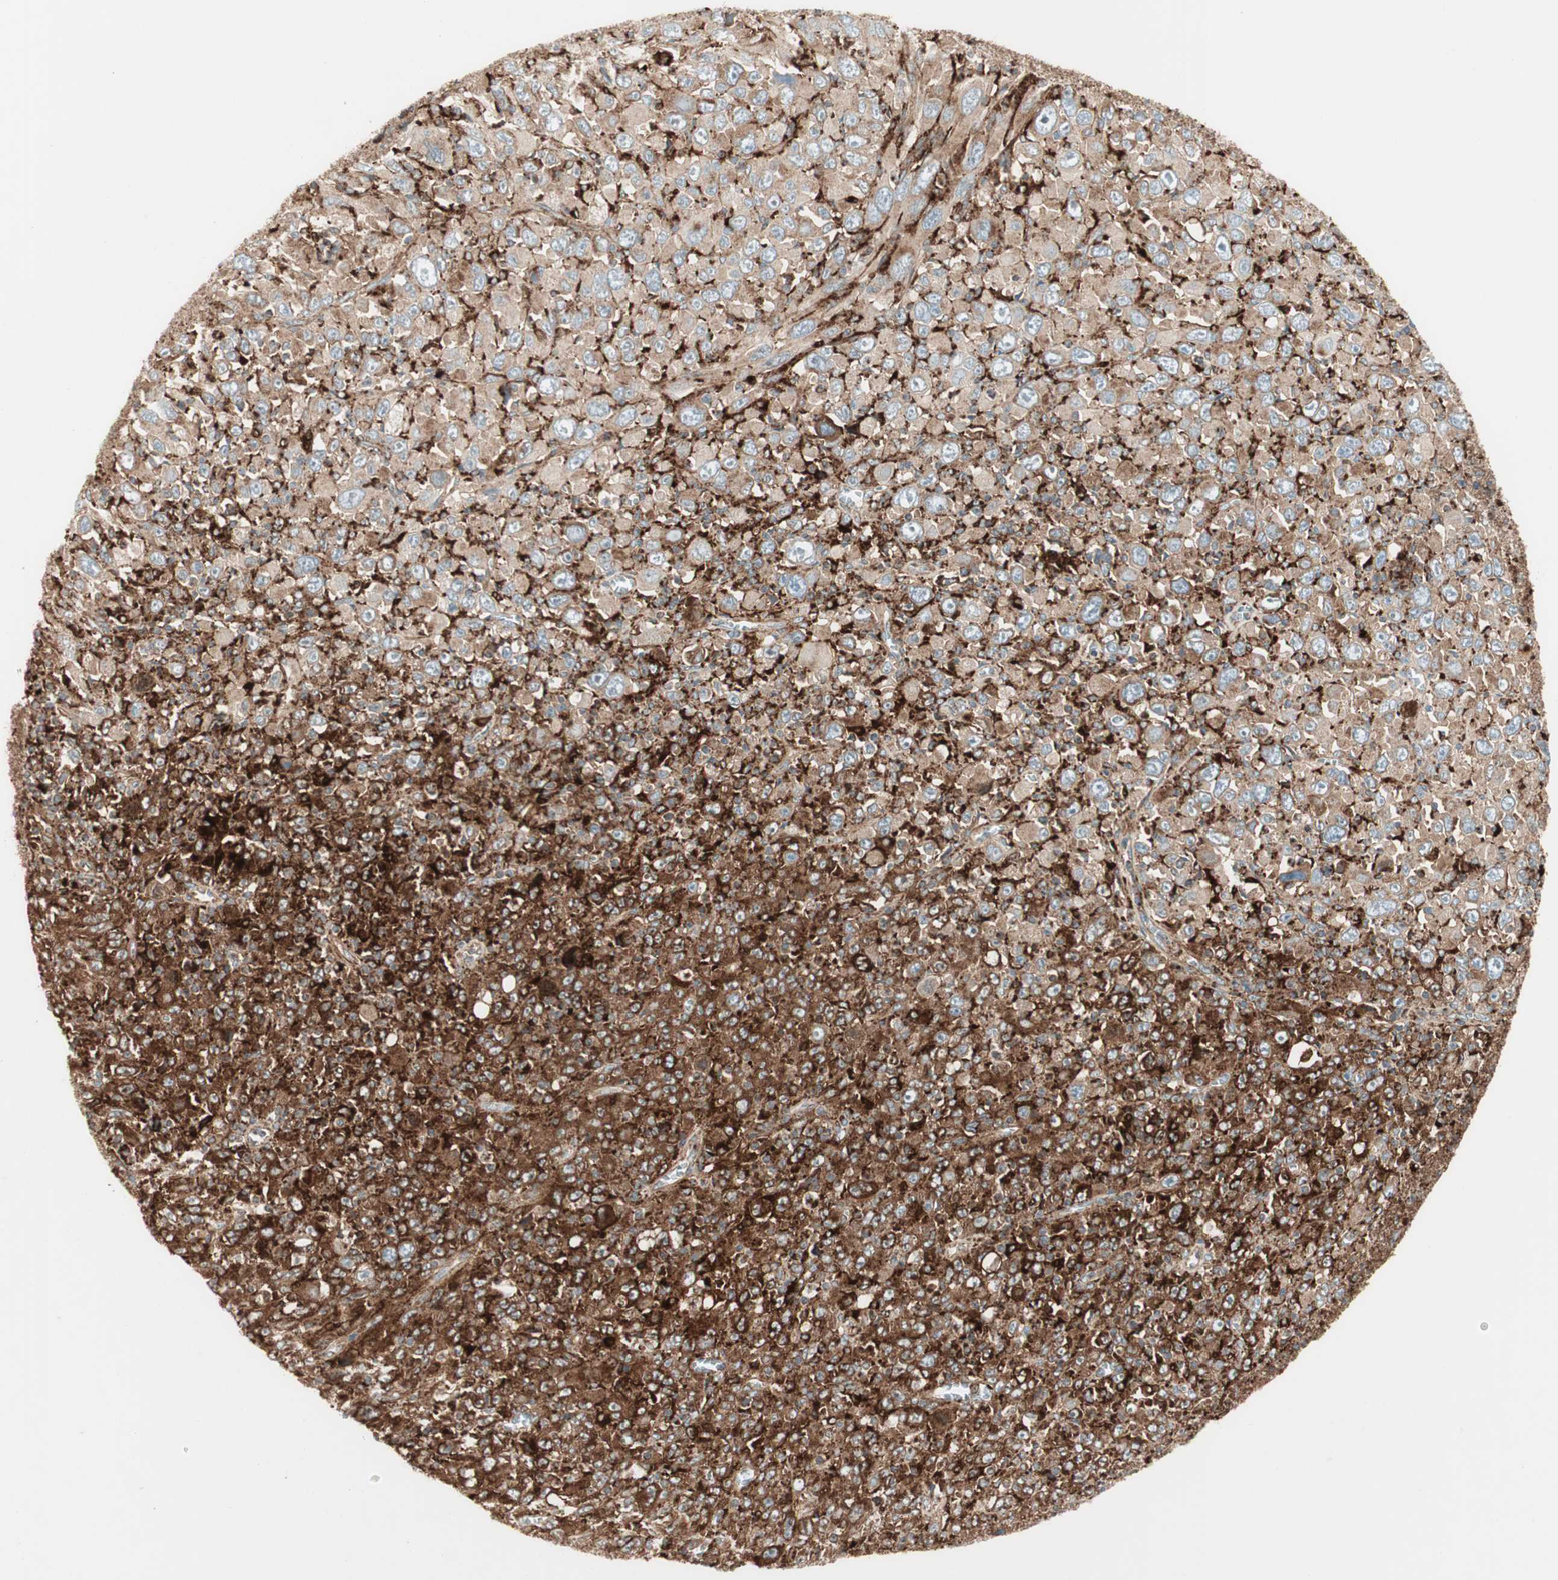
{"staining": {"intensity": "weak", "quantity": ">75%", "location": "cytoplasmic/membranous"}, "tissue": "melanoma", "cell_type": "Tumor cells", "image_type": "cancer", "snomed": [{"axis": "morphology", "description": "Malignant melanoma, Metastatic site"}, {"axis": "topography", "description": "Skin"}], "caption": "Weak cytoplasmic/membranous expression for a protein is present in about >75% of tumor cells of malignant melanoma (metastatic site) using immunohistochemistry (IHC).", "gene": "ATP6V1G1", "patient": {"sex": "female", "age": 56}}